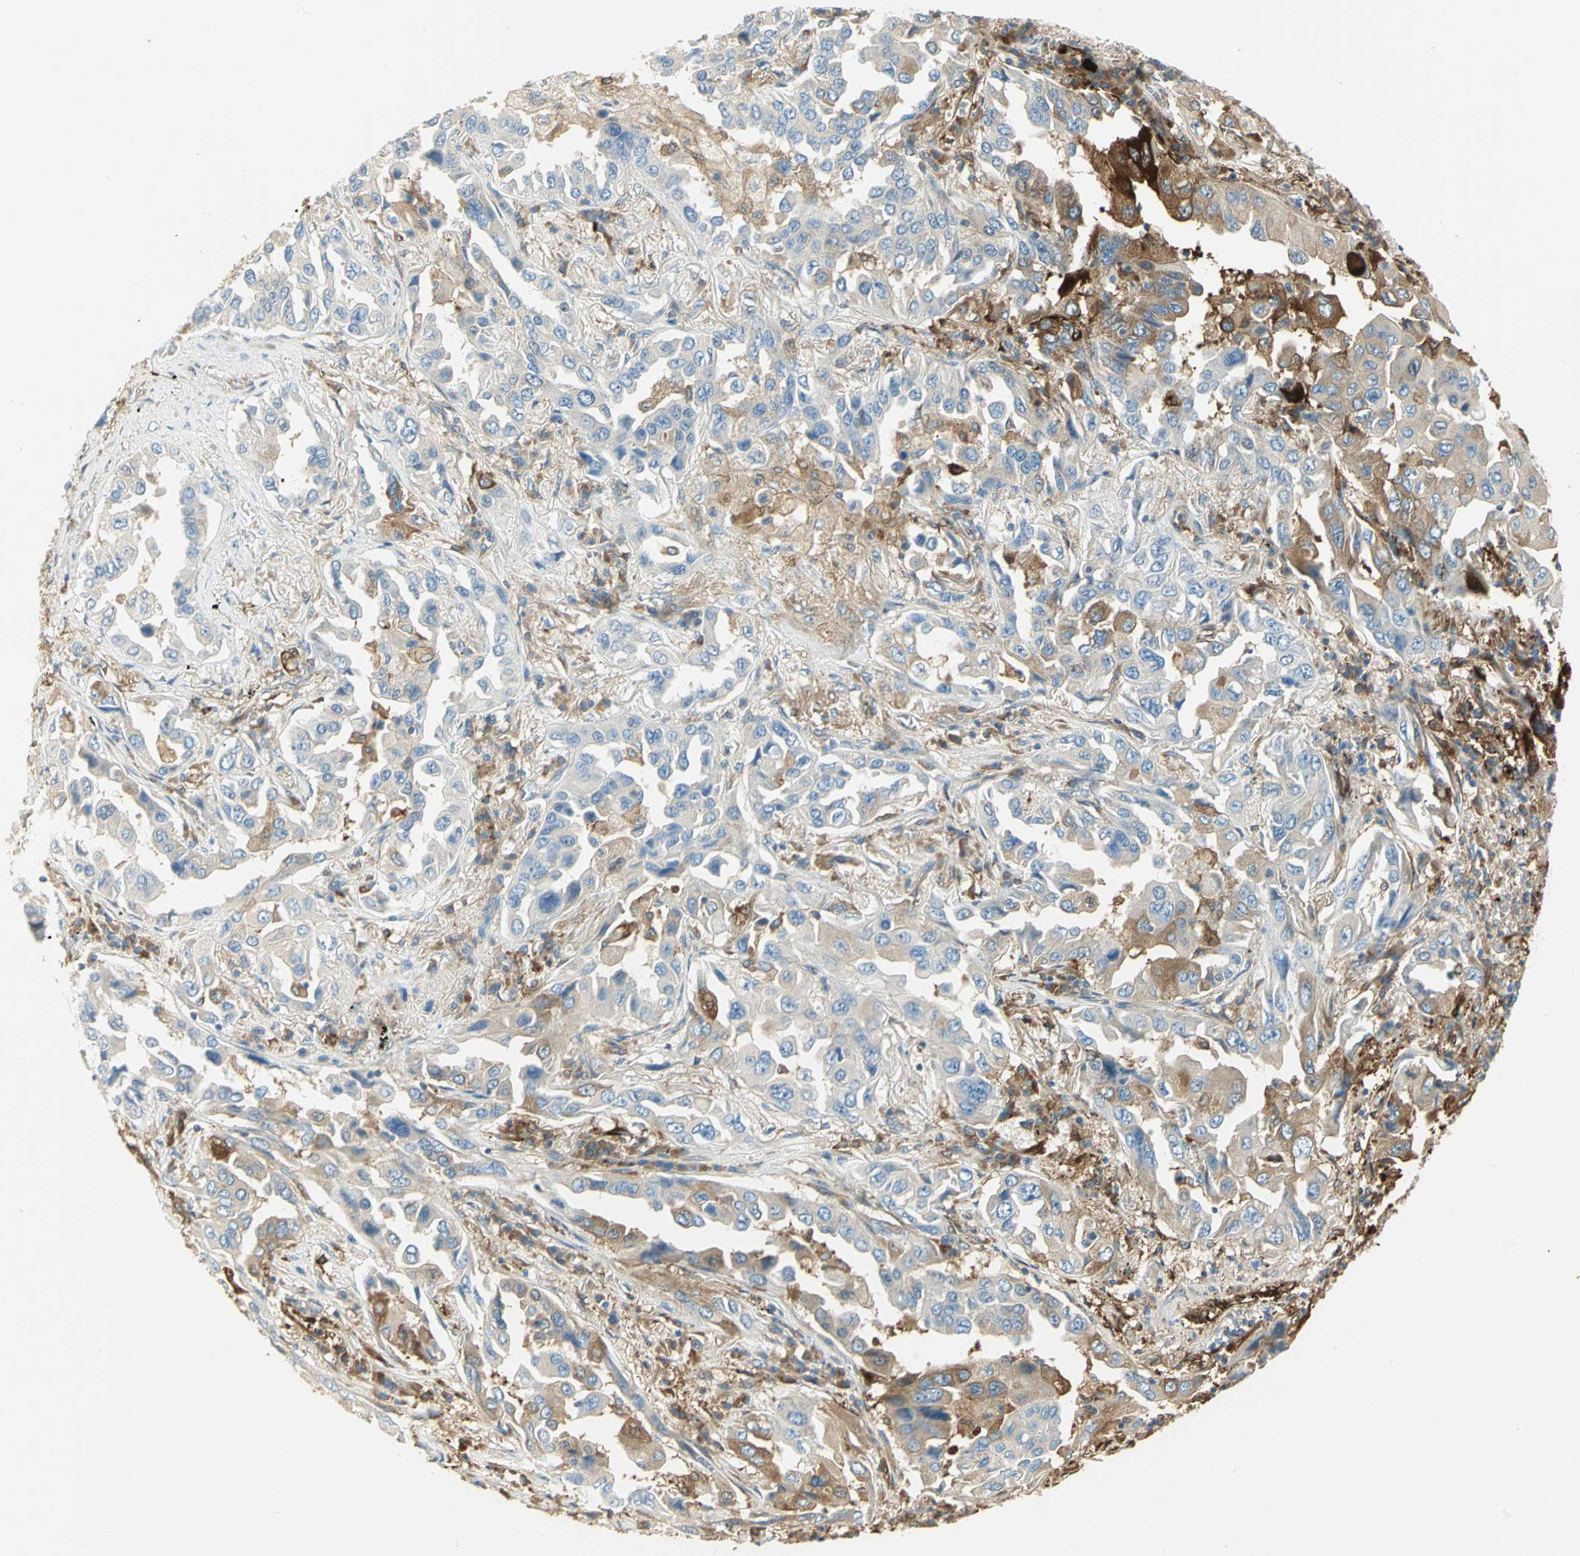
{"staining": {"intensity": "strong", "quantity": ">75%", "location": "cytoplasmic/membranous"}, "tissue": "lung cancer", "cell_type": "Tumor cells", "image_type": "cancer", "snomed": [{"axis": "morphology", "description": "Adenocarcinoma, NOS"}, {"axis": "topography", "description": "Lung"}], "caption": "Protein expression analysis of human lung cancer (adenocarcinoma) reveals strong cytoplasmic/membranous expression in about >75% of tumor cells. The protein of interest is shown in brown color, while the nuclei are stained blue.", "gene": "WARS1", "patient": {"sex": "female", "age": 65}}